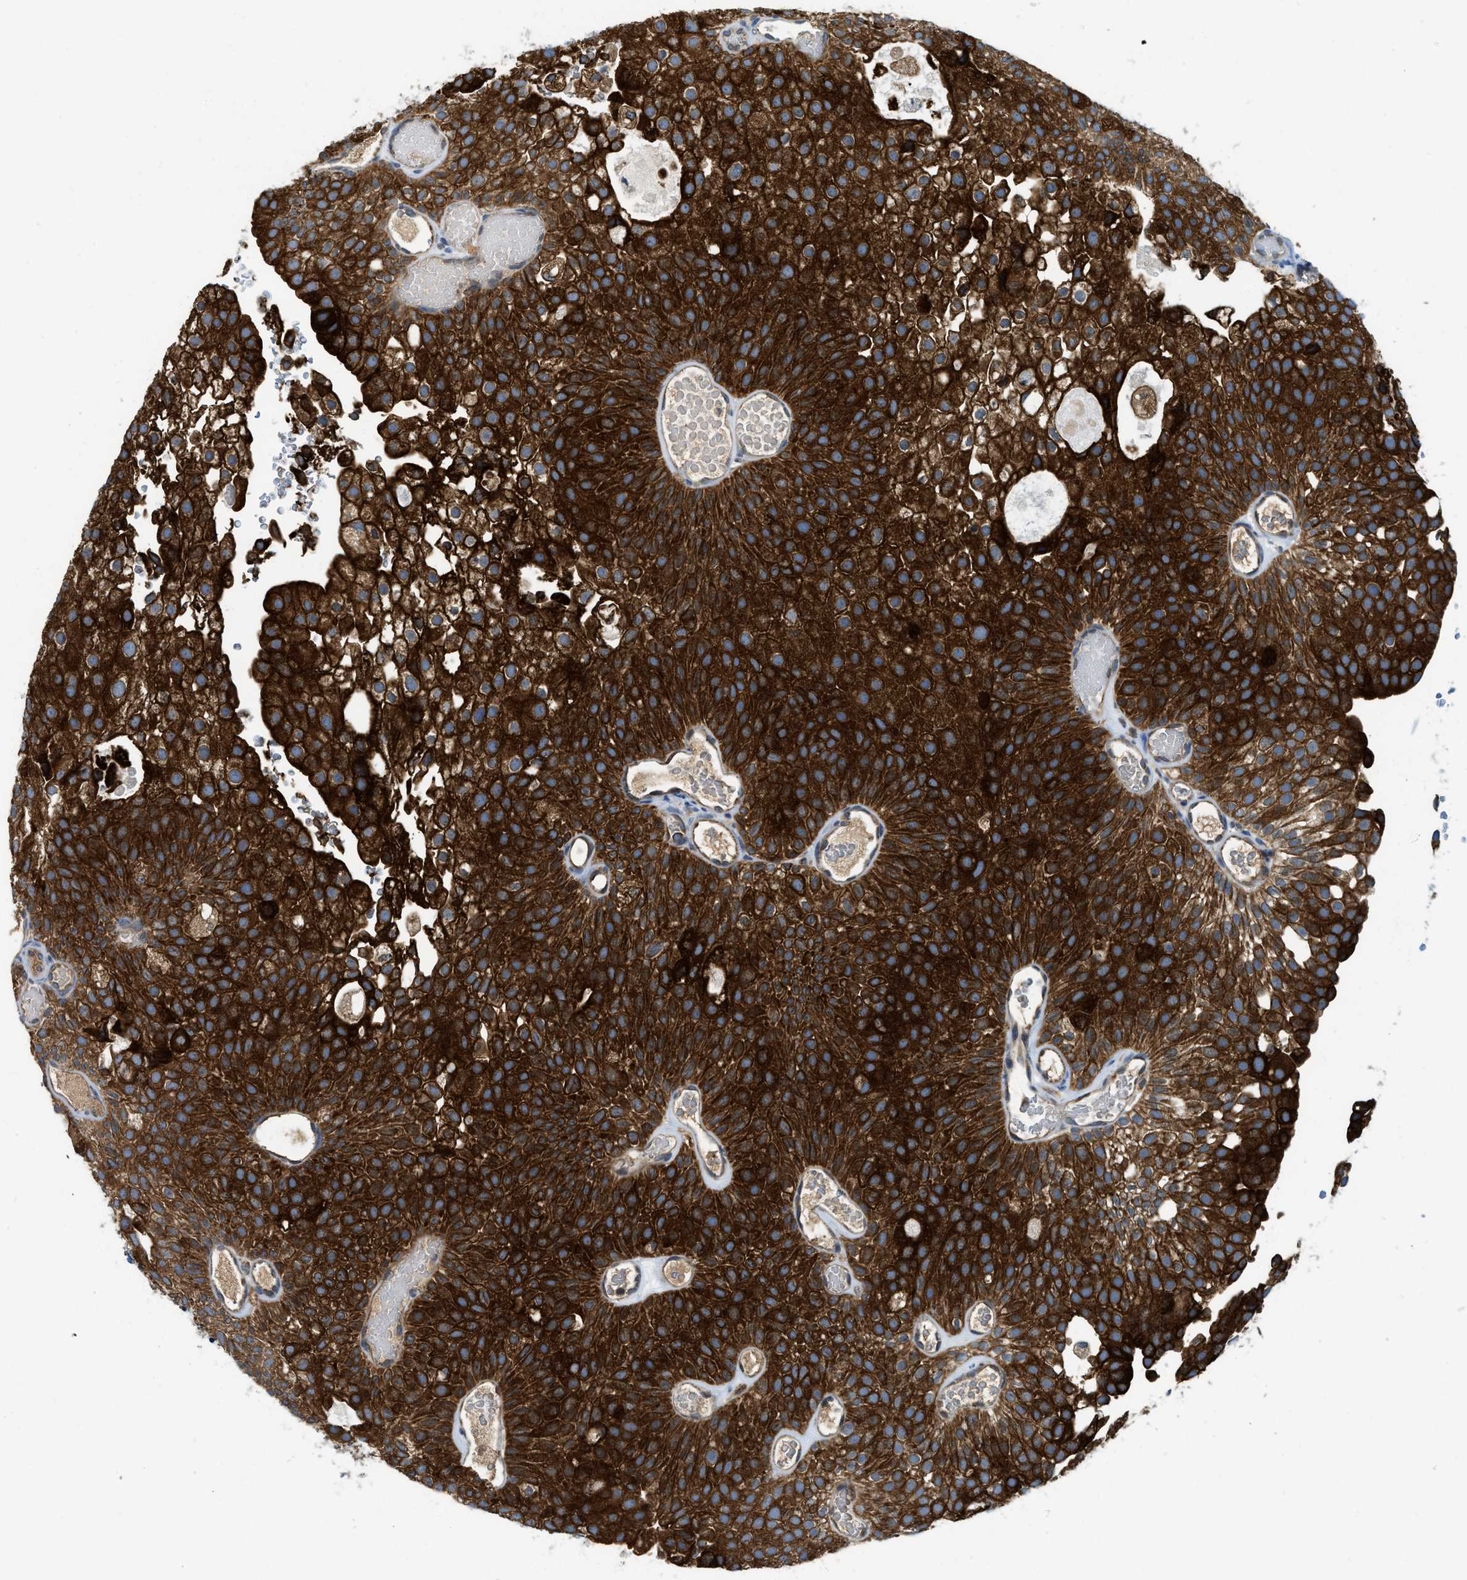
{"staining": {"intensity": "strong", "quantity": ">75%", "location": "cytoplasmic/membranous"}, "tissue": "urothelial cancer", "cell_type": "Tumor cells", "image_type": "cancer", "snomed": [{"axis": "morphology", "description": "Urothelial carcinoma, Low grade"}, {"axis": "topography", "description": "Urinary bladder"}], "caption": "Urothelial carcinoma (low-grade) stained with immunohistochemistry demonstrates strong cytoplasmic/membranous staining in about >75% of tumor cells.", "gene": "BCAP31", "patient": {"sex": "male", "age": 78}}